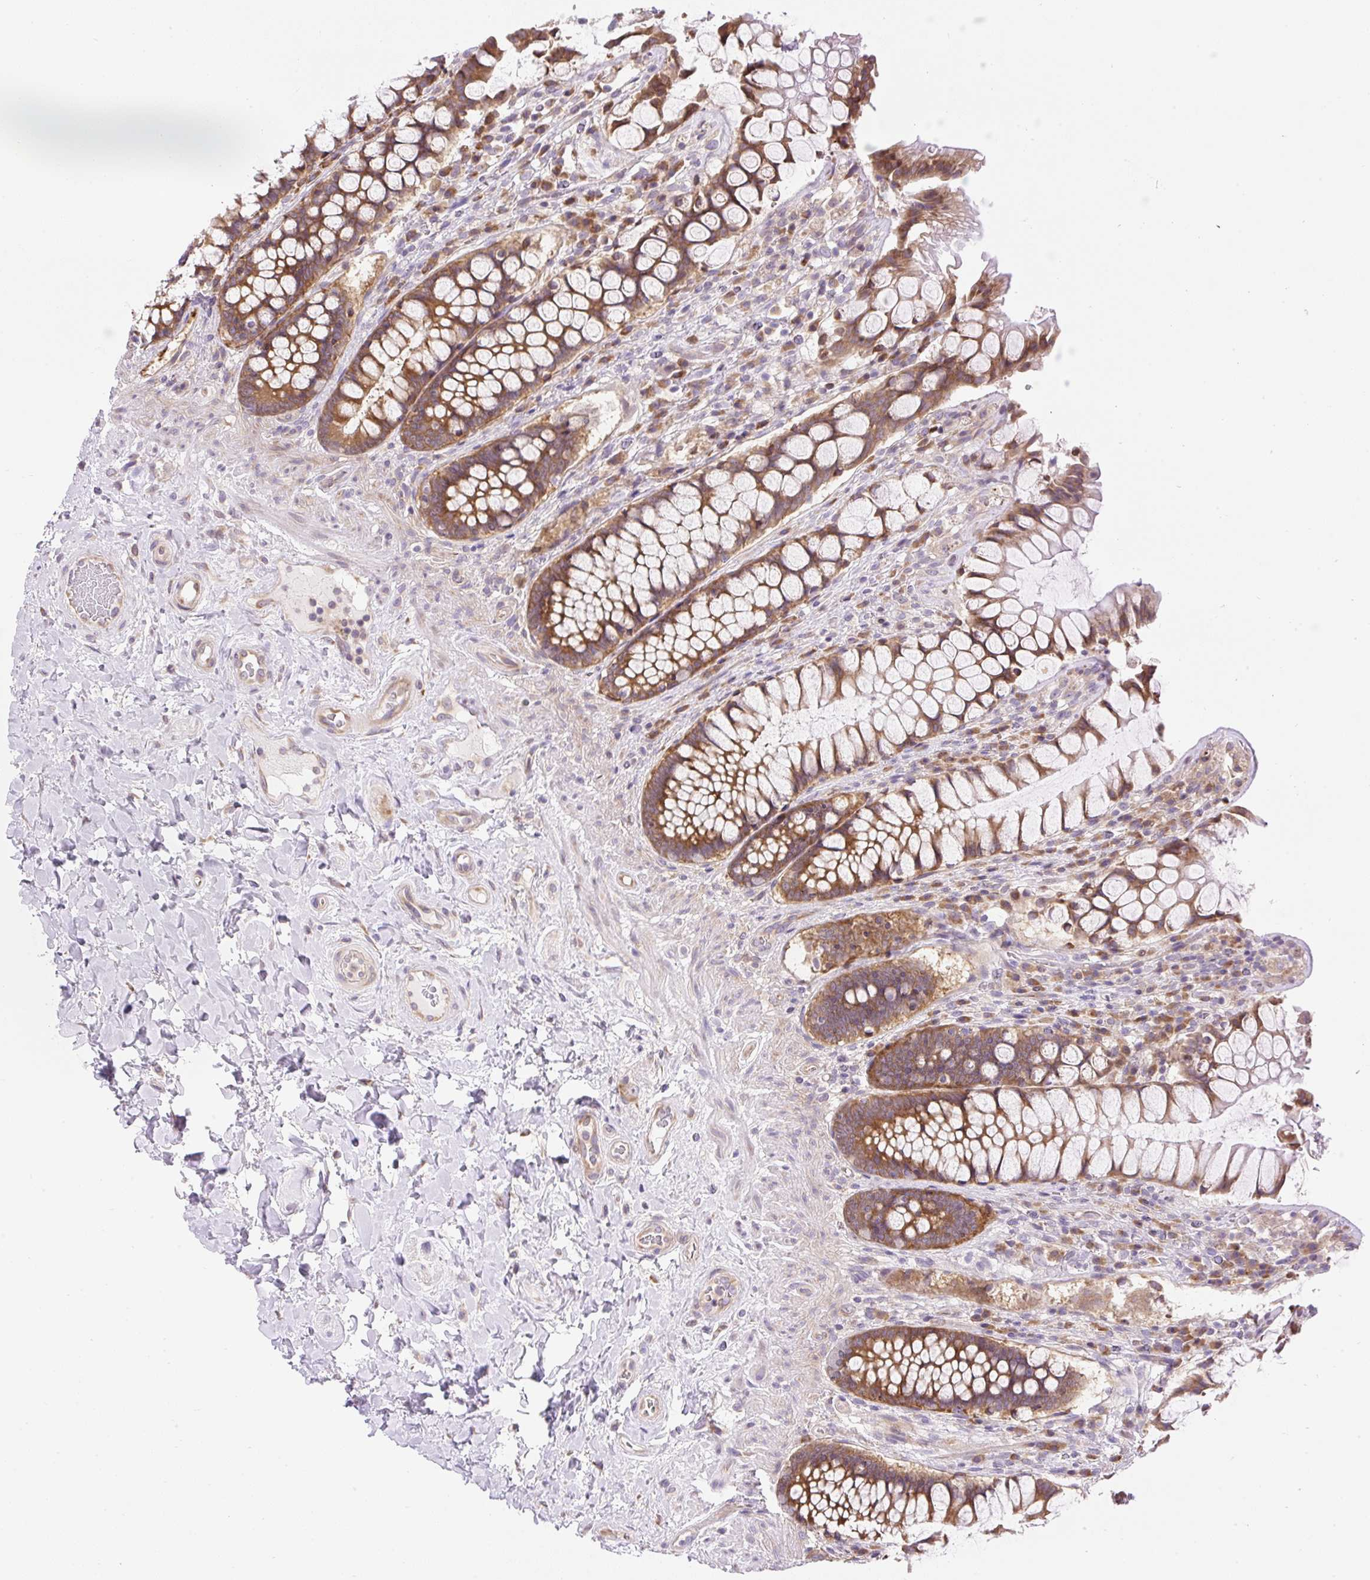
{"staining": {"intensity": "strong", "quantity": ">75%", "location": "cytoplasmic/membranous"}, "tissue": "rectum", "cell_type": "Glandular cells", "image_type": "normal", "snomed": [{"axis": "morphology", "description": "Normal tissue, NOS"}, {"axis": "topography", "description": "Rectum"}], "caption": "Immunohistochemical staining of normal human rectum shows strong cytoplasmic/membranous protein positivity in about >75% of glandular cells. The staining is performed using DAB brown chromogen to label protein expression. The nuclei are counter-stained blue using hematoxylin.", "gene": "GPR45", "patient": {"sex": "female", "age": 58}}